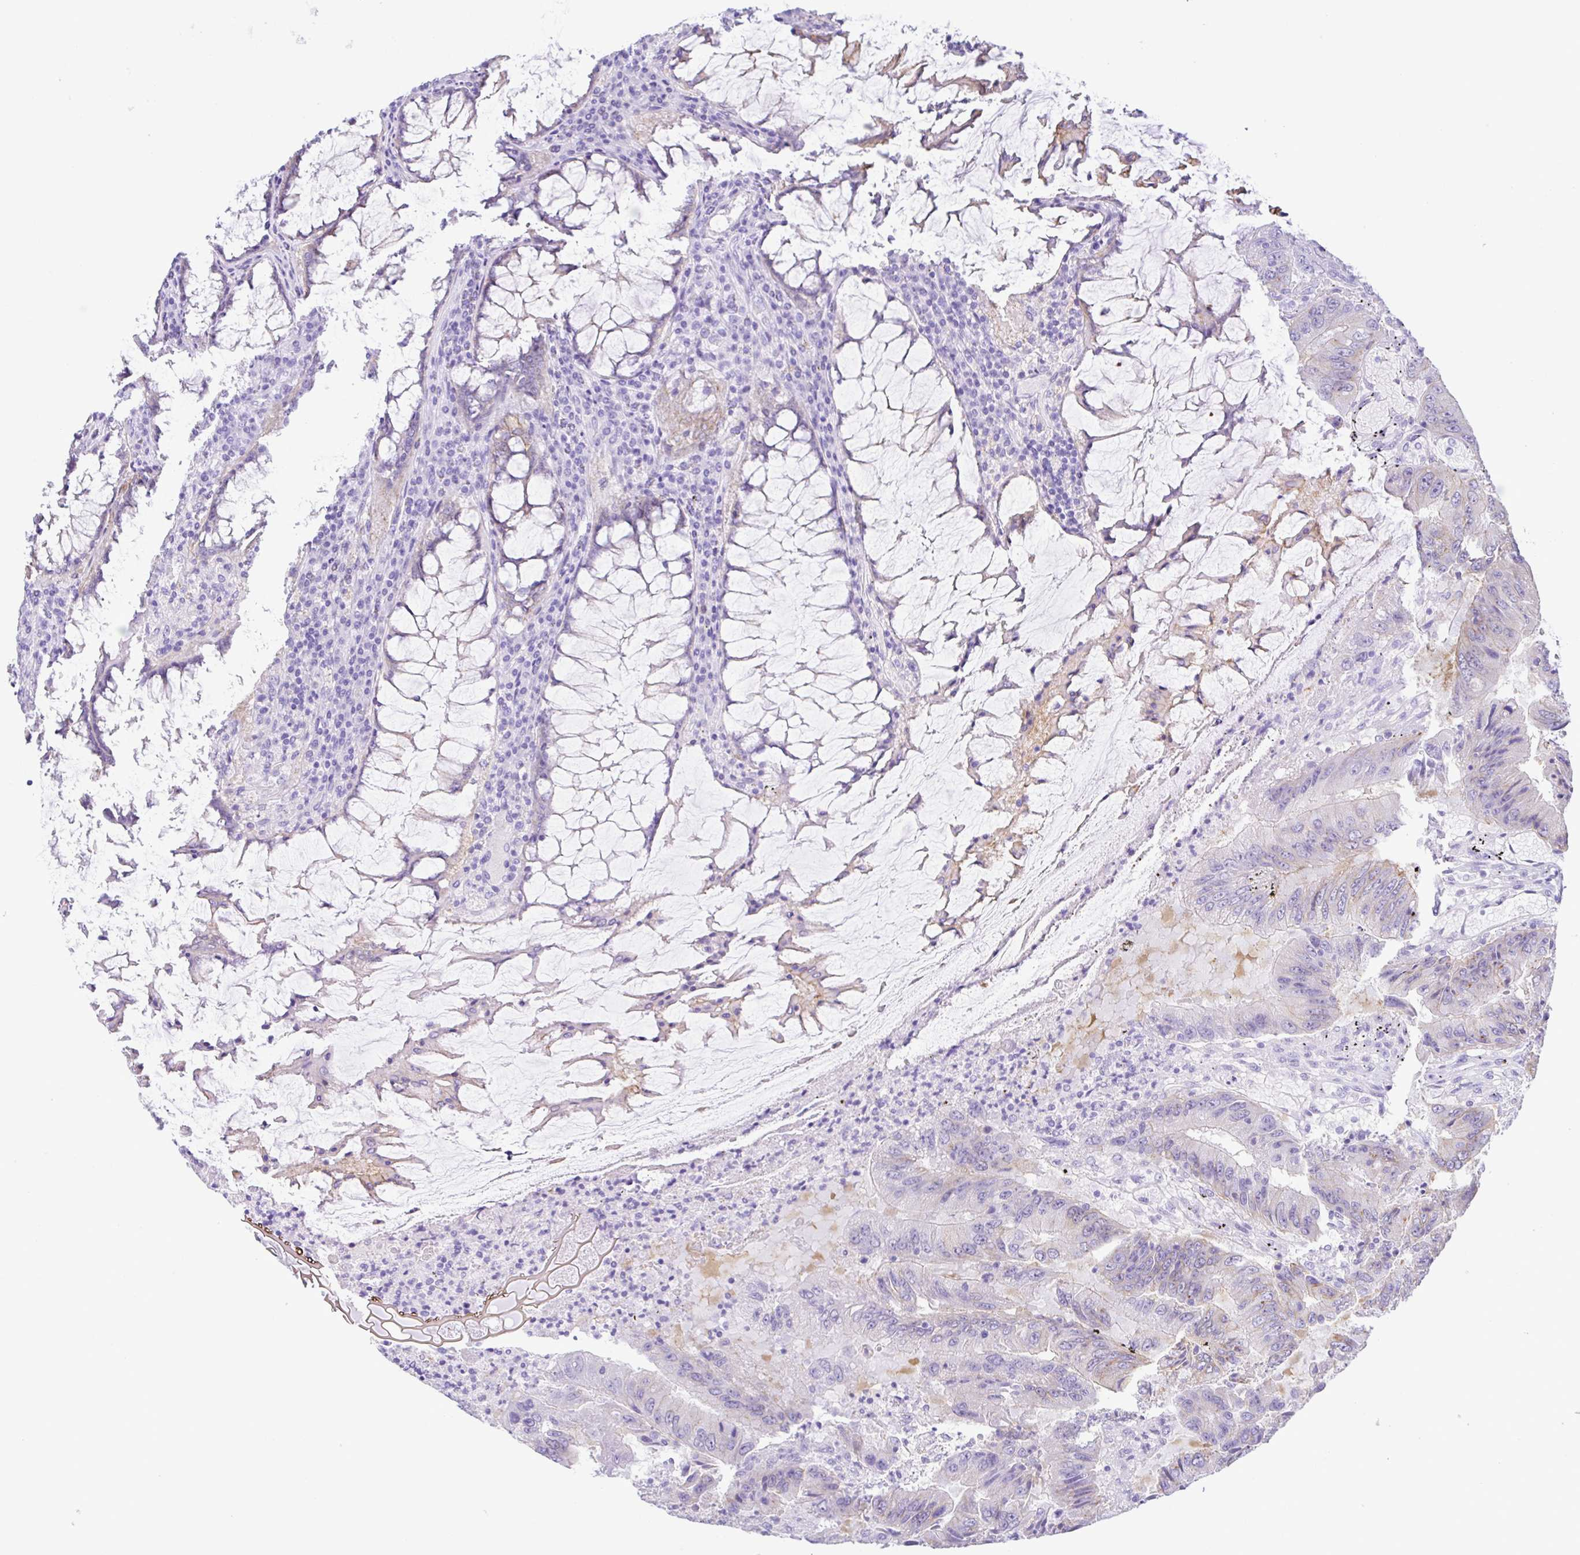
{"staining": {"intensity": "weak", "quantity": "25%-75%", "location": "cytoplasmic/membranous"}, "tissue": "colorectal cancer", "cell_type": "Tumor cells", "image_type": "cancer", "snomed": [{"axis": "morphology", "description": "Adenocarcinoma, NOS"}, {"axis": "topography", "description": "Colon"}], "caption": "Colorectal adenocarcinoma stained with immunohistochemistry reveals weak cytoplasmic/membranous expression in about 25%-75% of tumor cells. The staining was performed using DAB (3,3'-diaminobenzidine), with brown indicating positive protein expression. Nuclei are stained blue with hematoxylin.", "gene": "RRM2", "patient": {"sex": "male", "age": 53}}